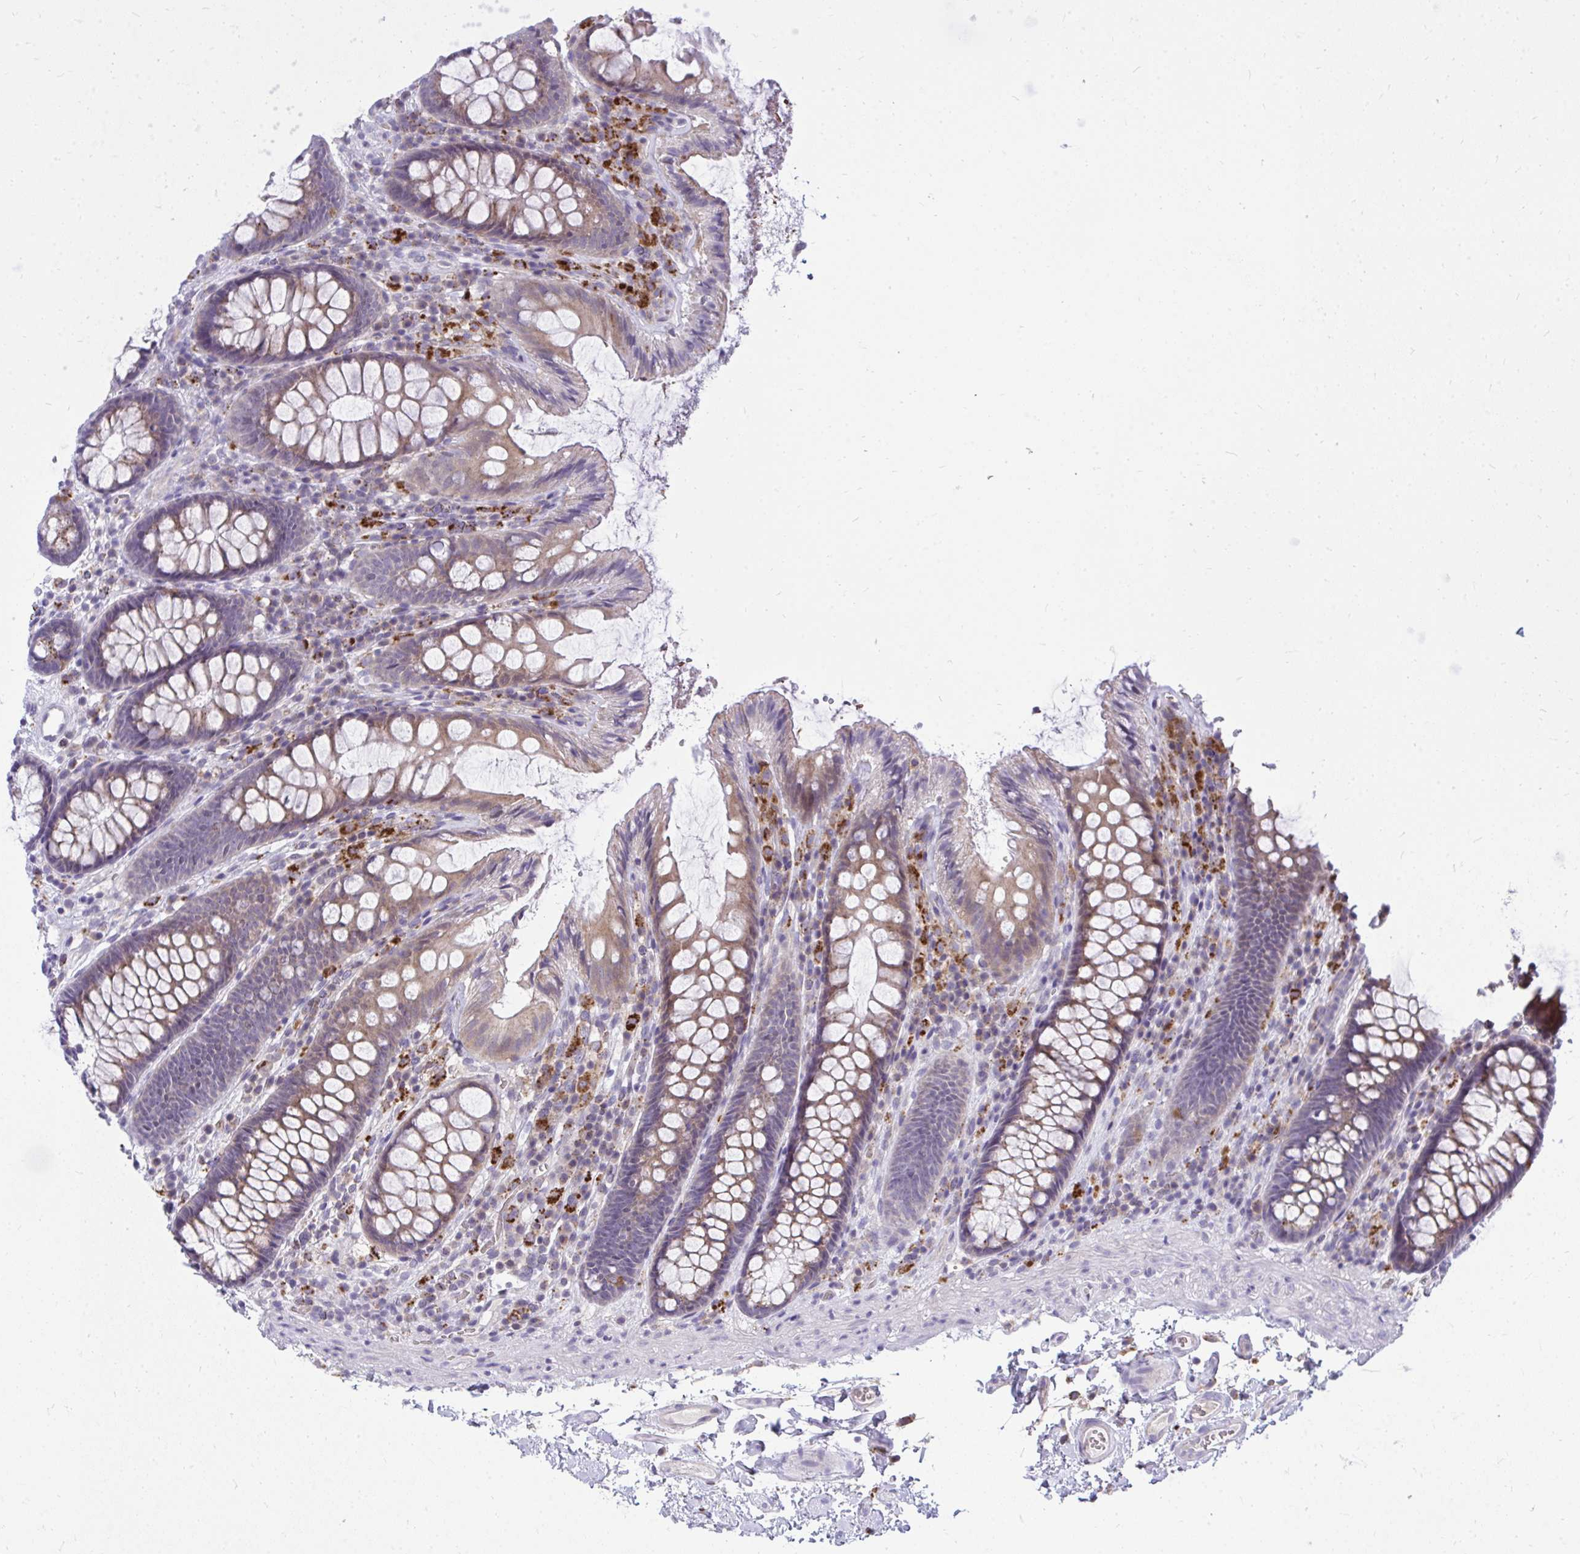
{"staining": {"intensity": "weak", "quantity": "<25%", "location": "cytoplasmic/membranous"}, "tissue": "colon", "cell_type": "Endothelial cells", "image_type": "normal", "snomed": [{"axis": "morphology", "description": "Normal tissue, NOS"}, {"axis": "topography", "description": "Colon"}], "caption": "Immunohistochemistry micrograph of unremarkable colon stained for a protein (brown), which shows no positivity in endothelial cells.", "gene": "ZSCAN25", "patient": {"sex": "male", "age": 84}}